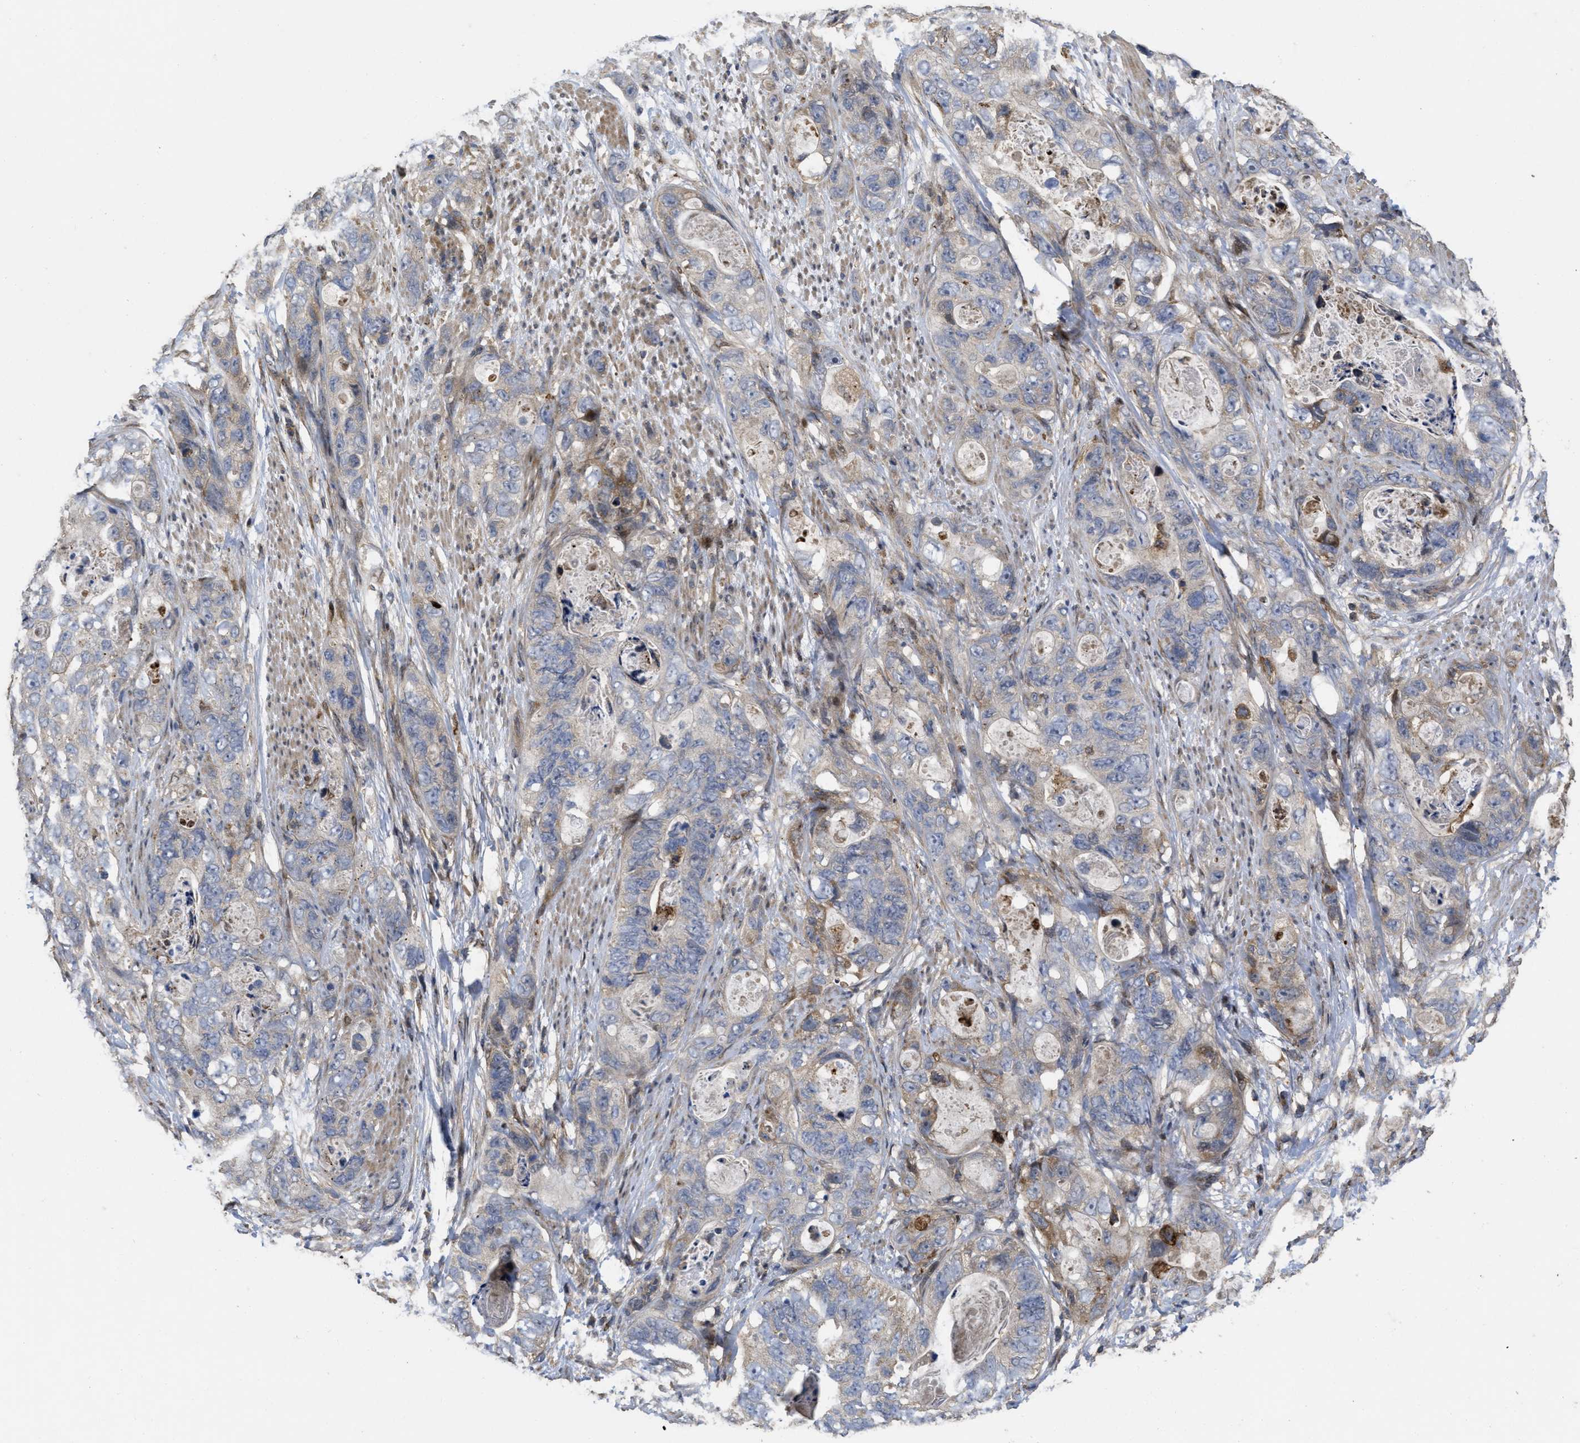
{"staining": {"intensity": "weak", "quantity": "<25%", "location": "cytoplasmic/membranous"}, "tissue": "stomach cancer", "cell_type": "Tumor cells", "image_type": "cancer", "snomed": [{"axis": "morphology", "description": "Adenocarcinoma, NOS"}, {"axis": "topography", "description": "Stomach"}], "caption": "Immunohistochemical staining of stomach cancer (adenocarcinoma) shows no significant staining in tumor cells.", "gene": "CBR3", "patient": {"sex": "female", "age": 89}}